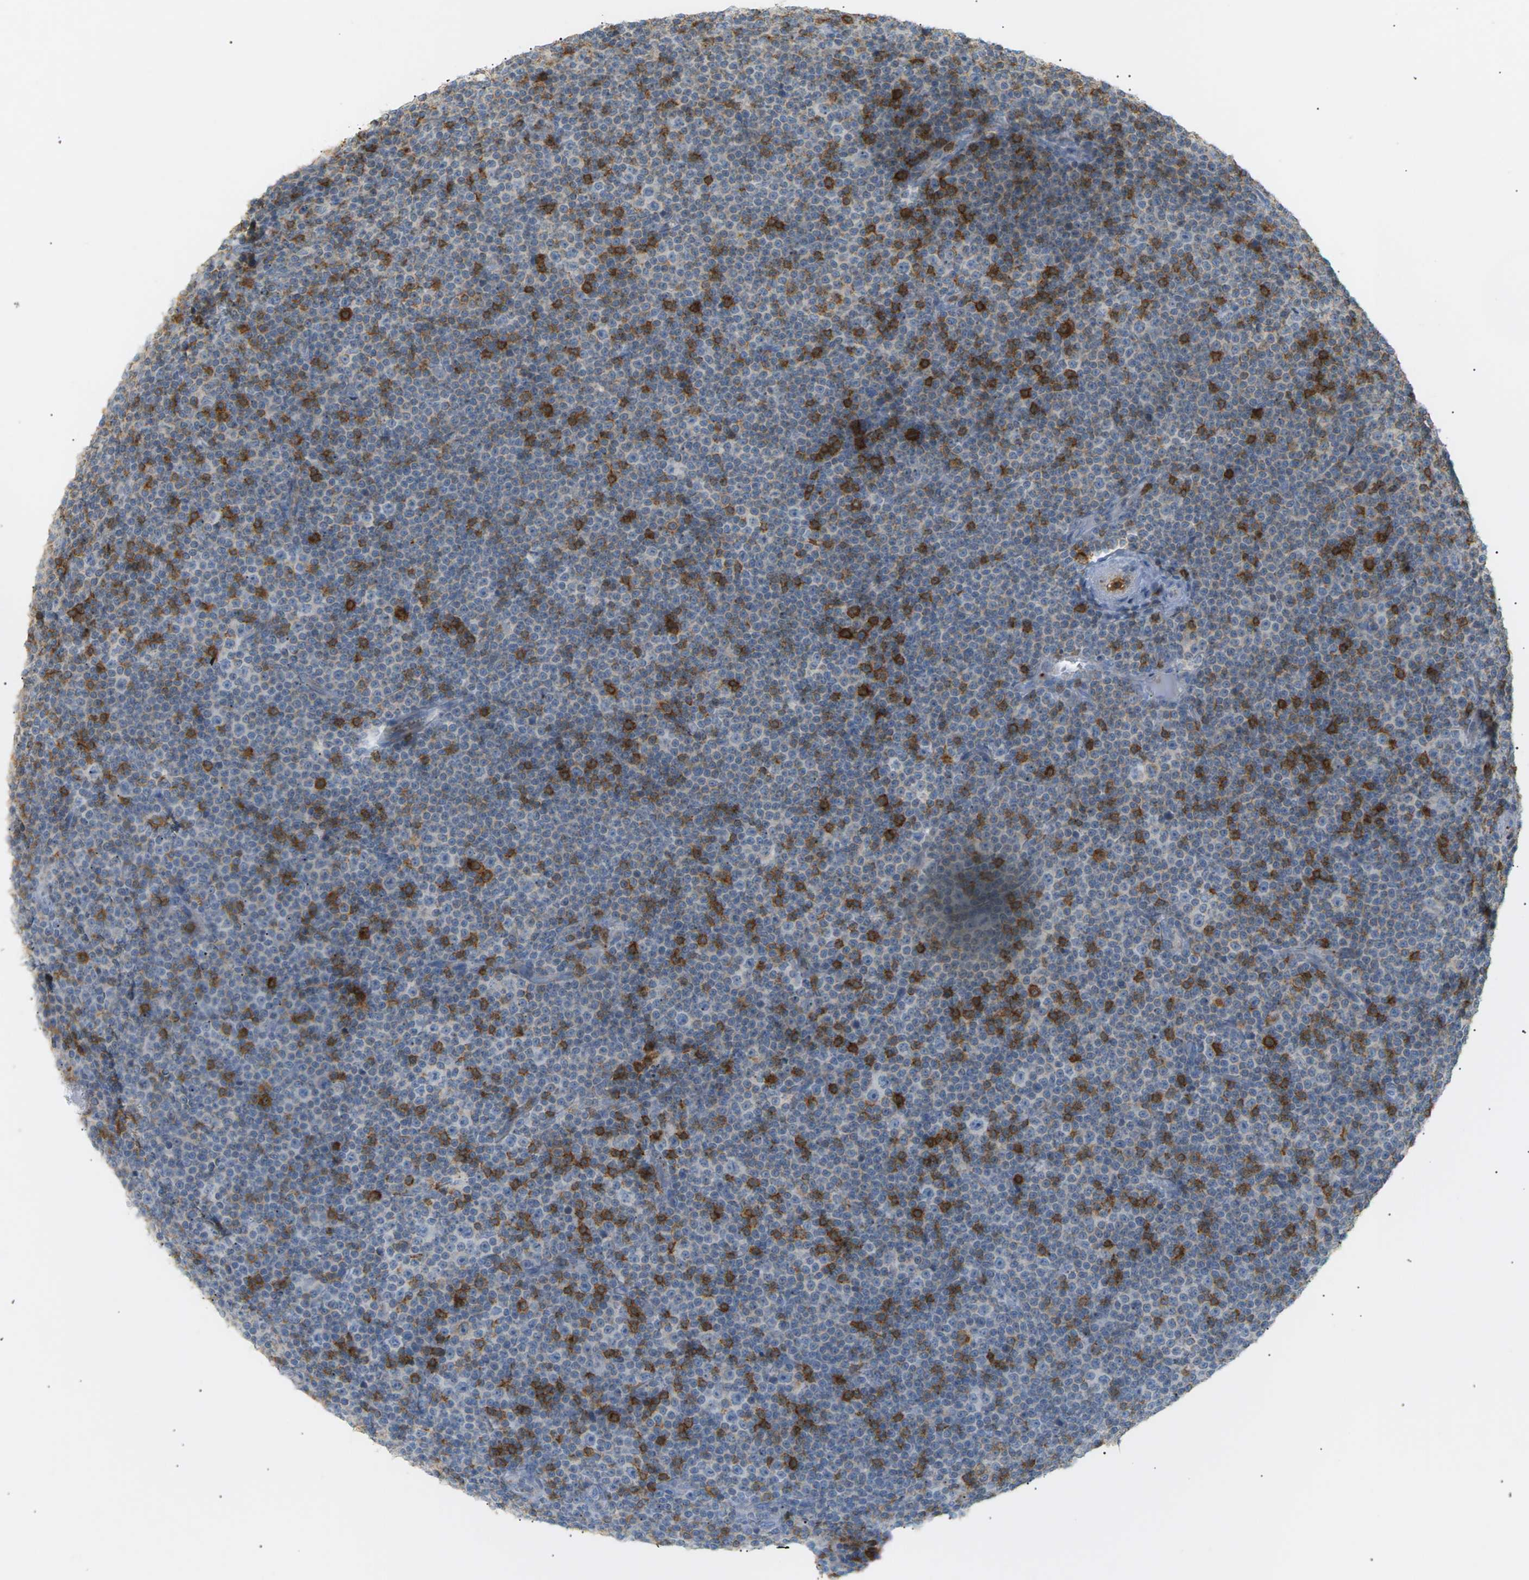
{"staining": {"intensity": "negative", "quantity": "none", "location": "none"}, "tissue": "lymphoma", "cell_type": "Tumor cells", "image_type": "cancer", "snomed": [{"axis": "morphology", "description": "Malignant lymphoma, non-Hodgkin's type, Low grade"}, {"axis": "topography", "description": "Lymph node"}], "caption": "Image shows no significant protein positivity in tumor cells of lymphoma.", "gene": "LIME1", "patient": {"sex": "female", "age": 67}}